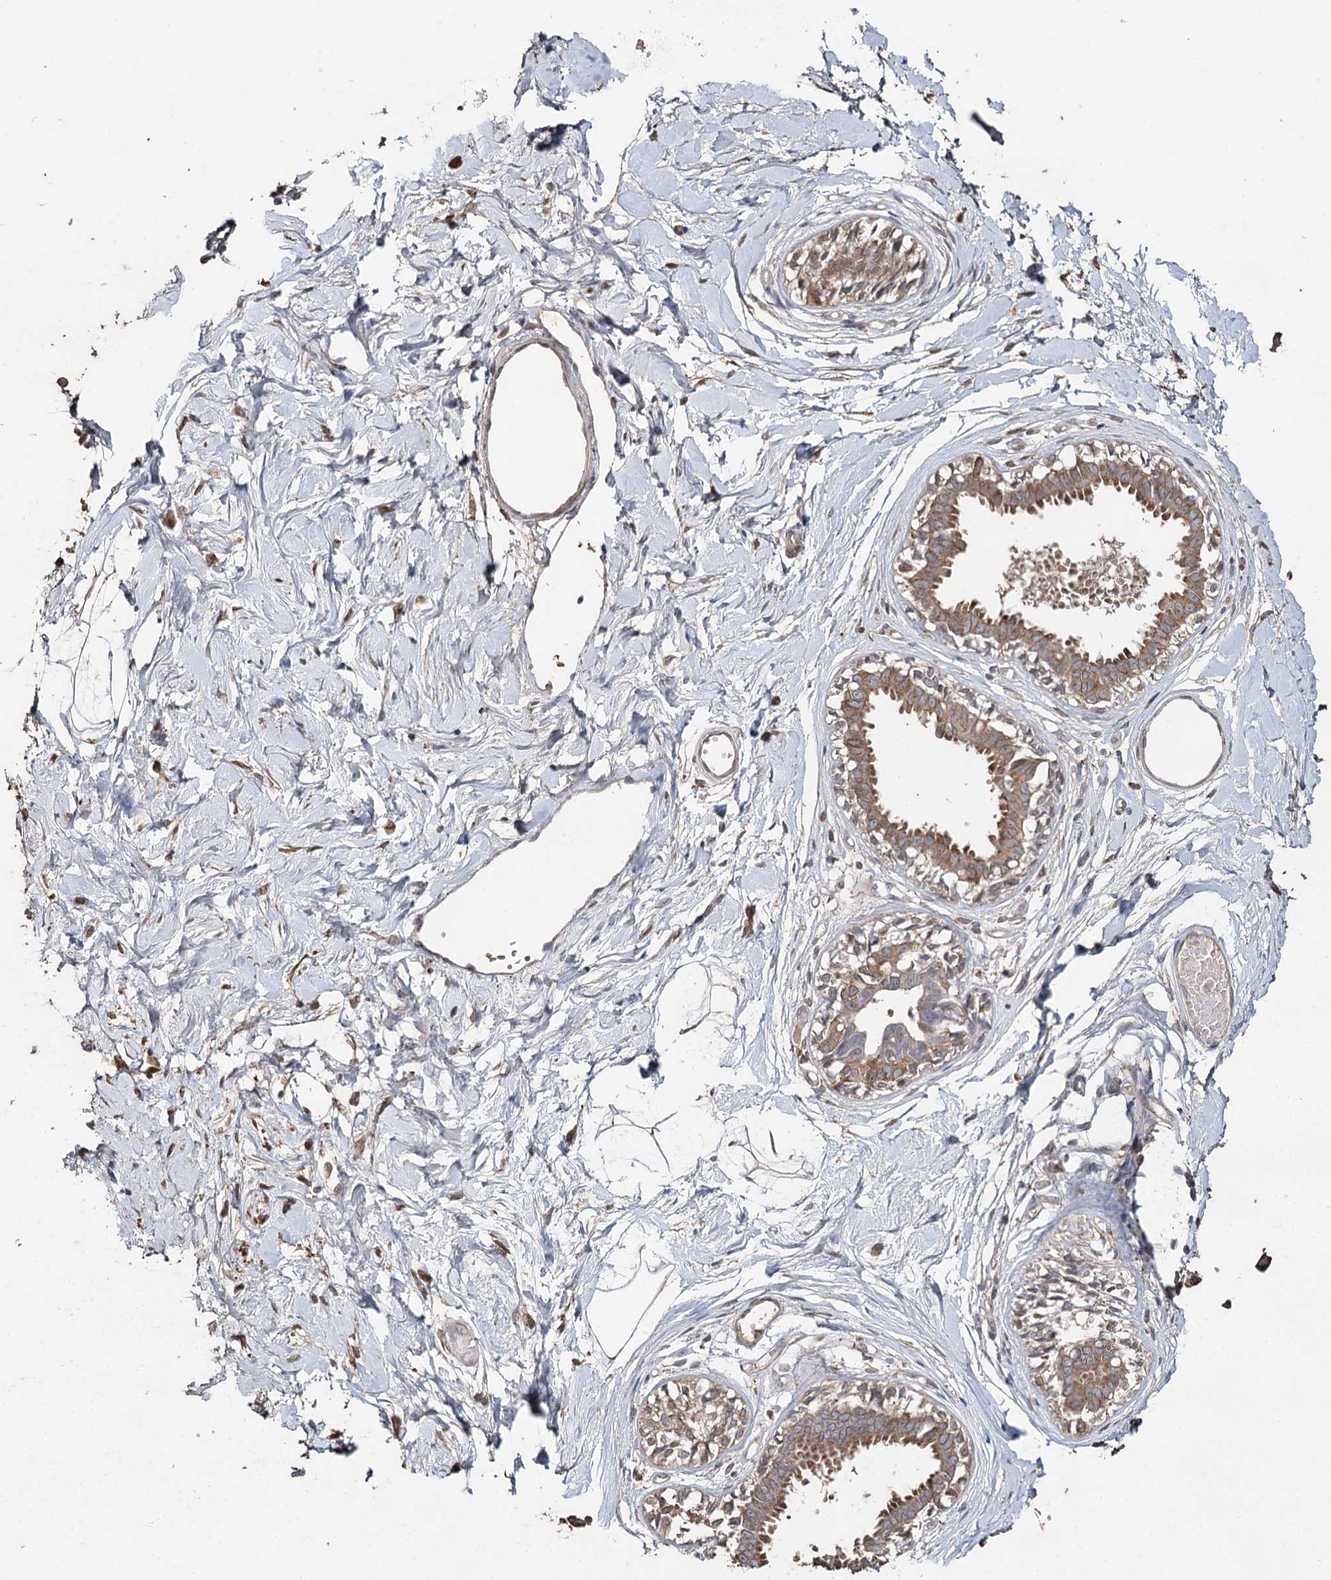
{"staining": {"intensity": "moderate", "quantity": ">75%", "location": "cytoplasmic/membranous"}, "tissue": "breast", "cell_type": "Adipocytes", "image_type": "normal", "snomed": [{"axis": "morphology", "description": "Normal tissue, NOS"}, {"axis": "topography", "description": "Breast"}], "caption": "A photomicrograph of breast stained for a protein shows moderate cytoplasmic/membranous brown staining in adipocytes.", "gene": "SYVN1", "patient": {"sex": "female", "age": 45}}